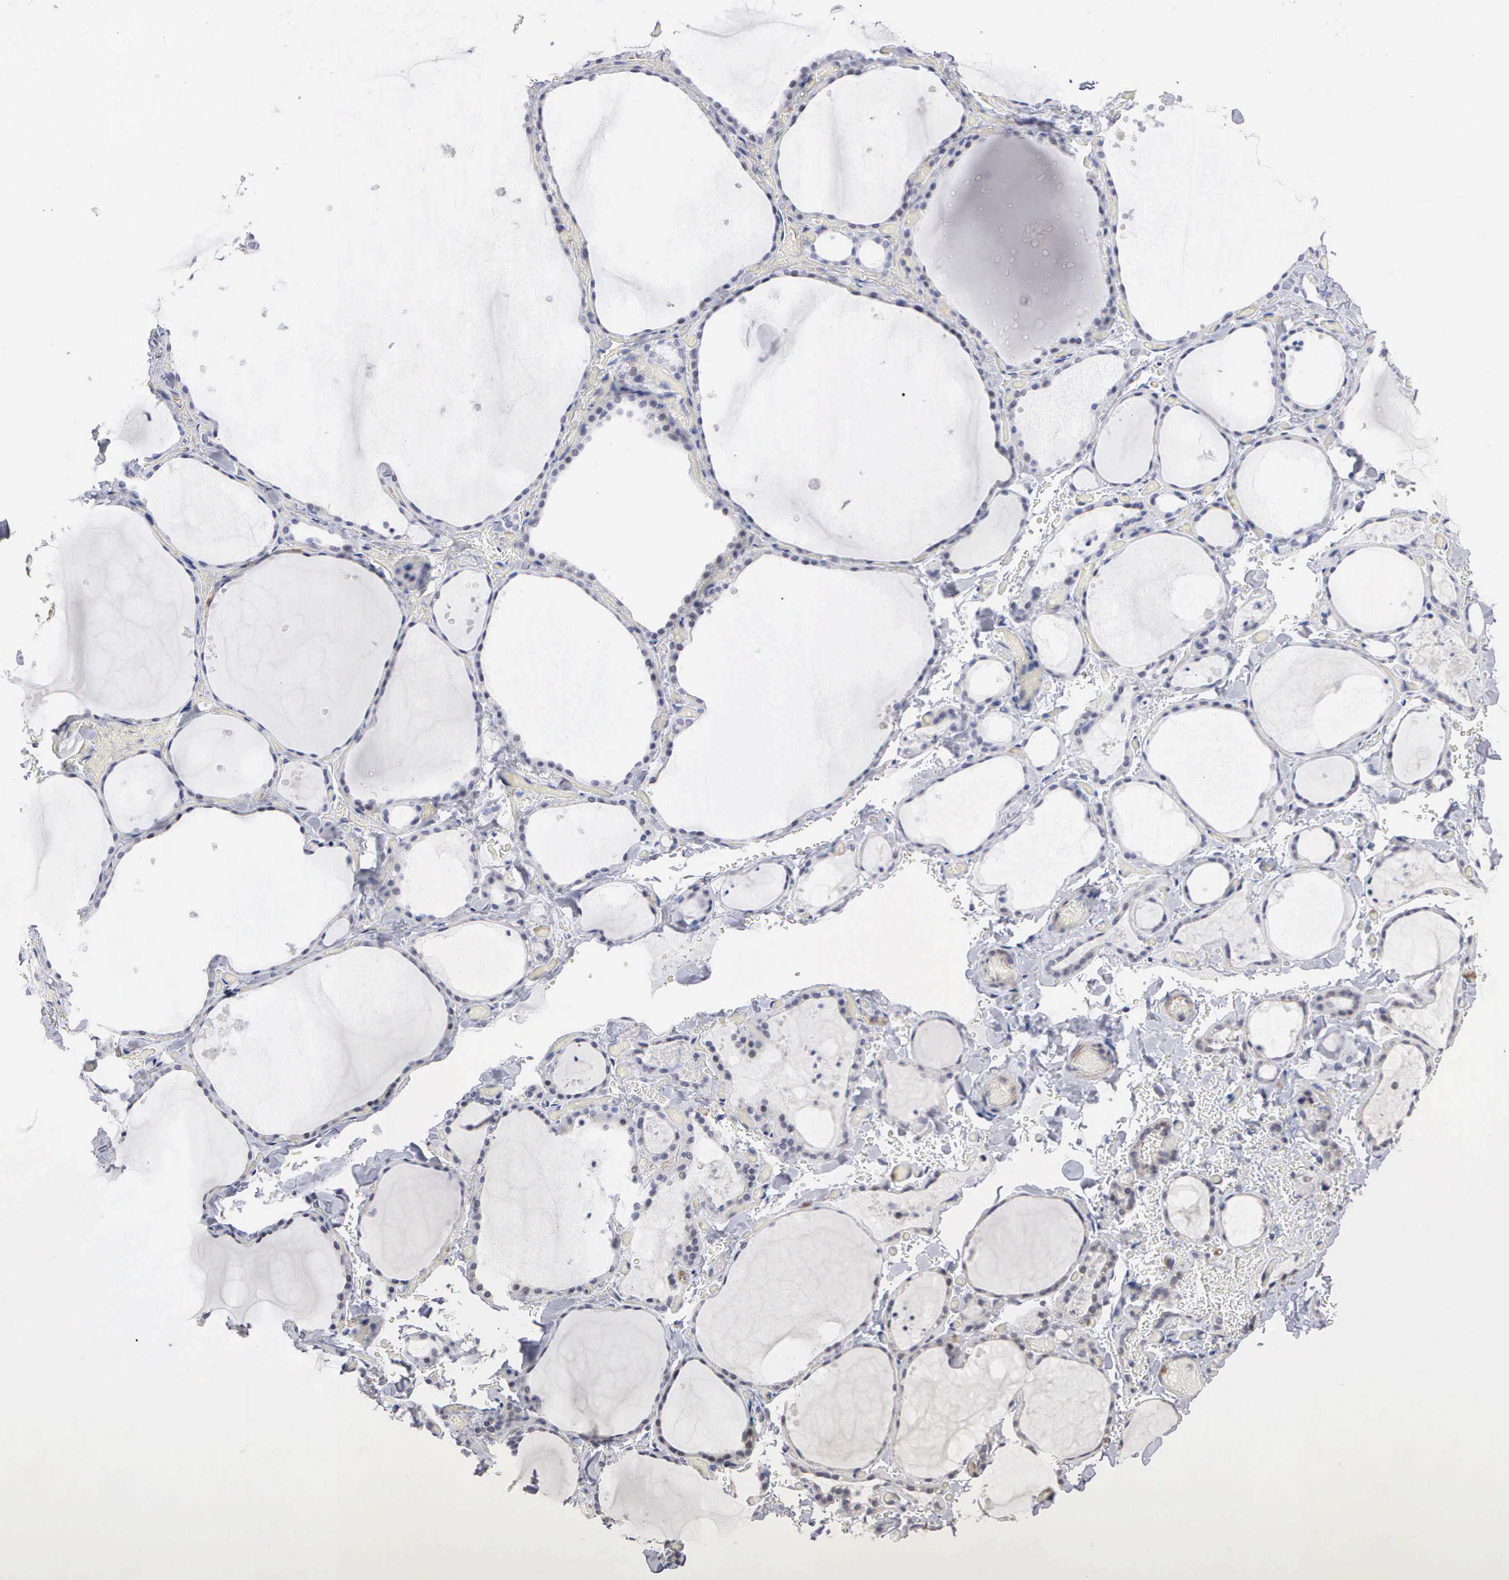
{"staining": {"intensity": "negative", "quantity": "none", "location": "none"}, "tissue": "thyroid gland", "cell_type": "Glandular cells", "image_type": "normal", "snomed": [{"axis": "morphology", "description": "Normal tissue, NOS"}, {"axis": "topography", "description": "Thyroid gland"}], "caption": "Protein analysis of benign thyroid gland exhibits no significant expression in glandular cells.", "gene": "ELFN2", "patient": {"sex": "male", "age": 34}}